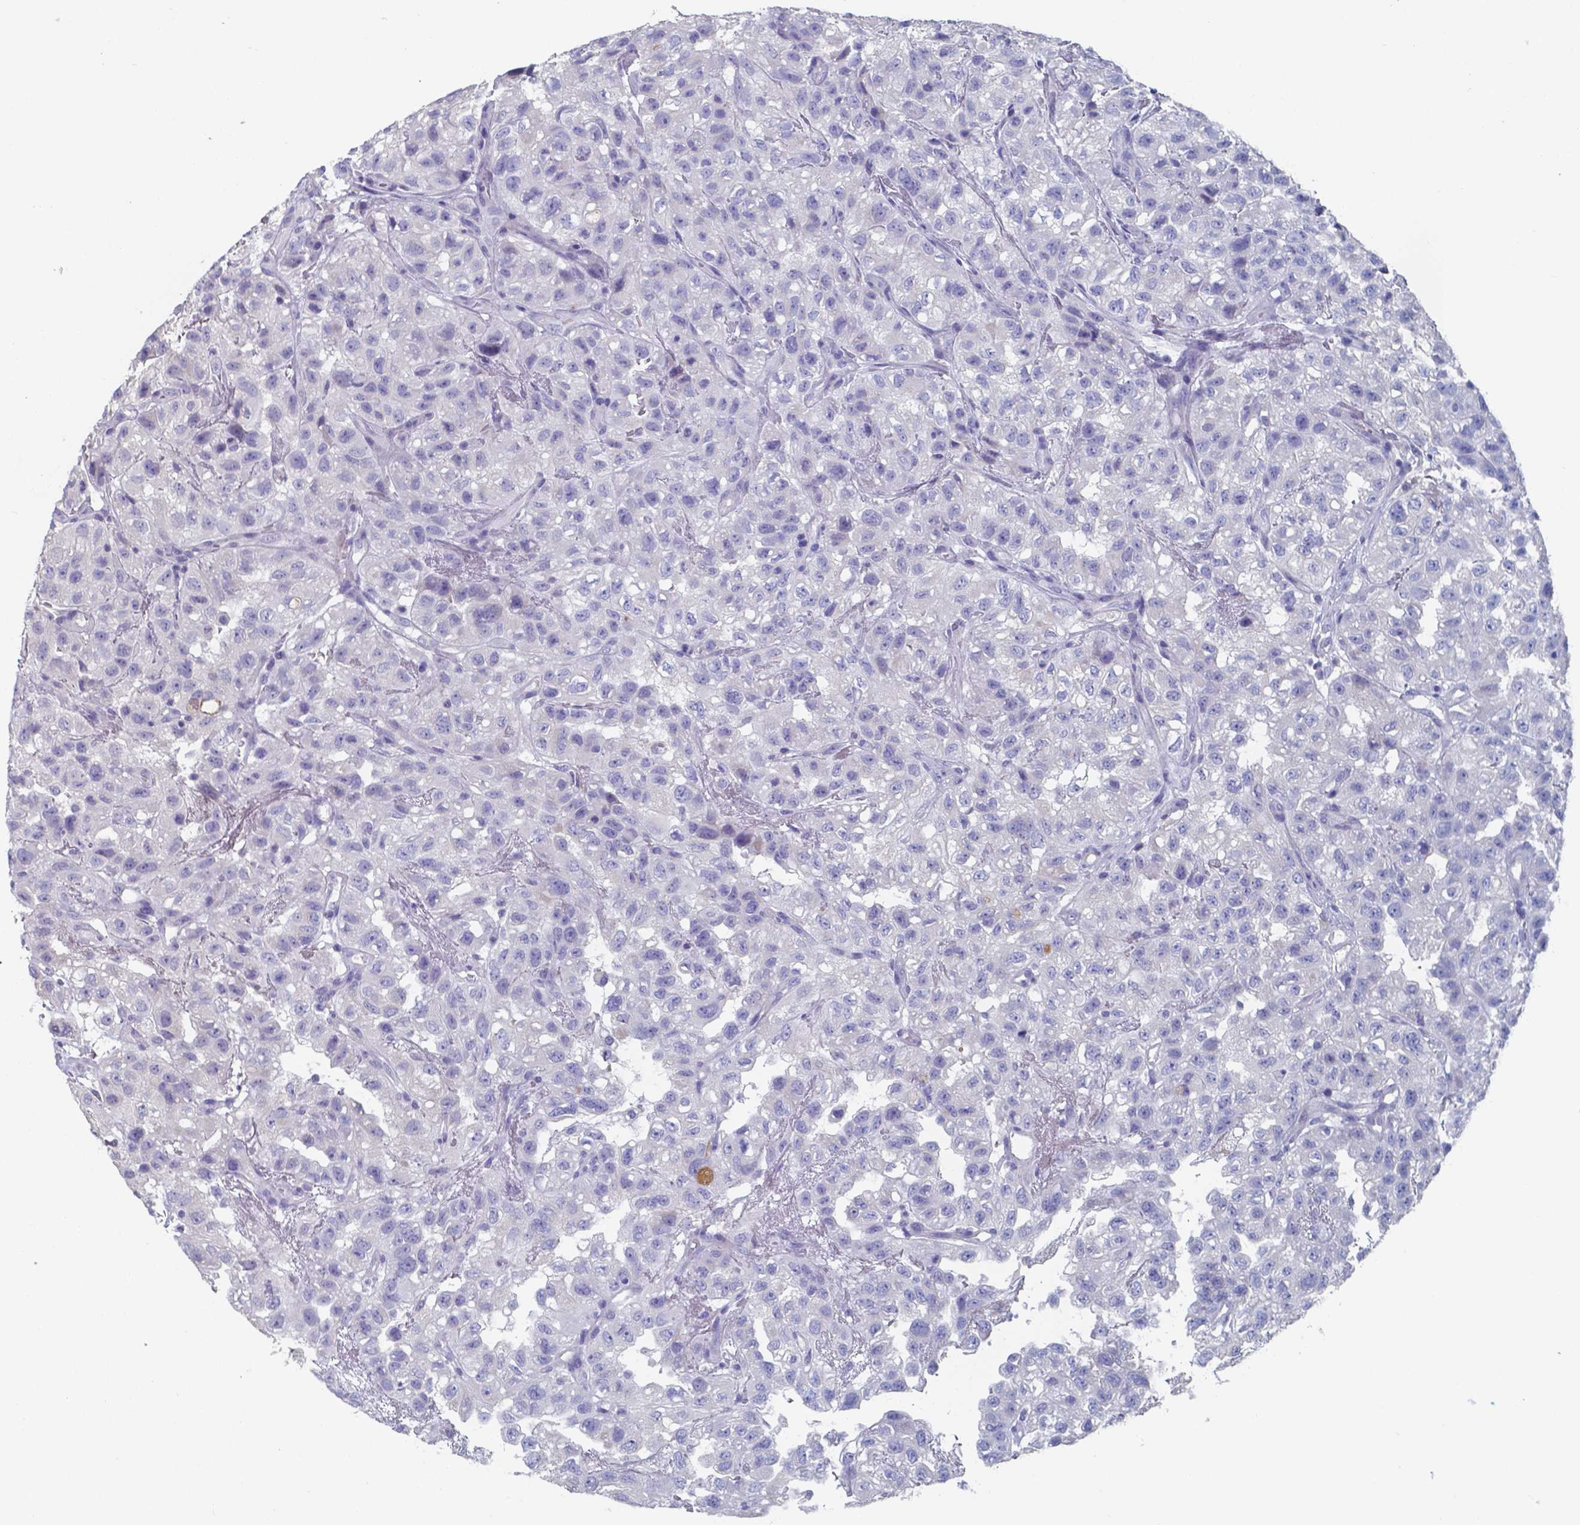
{"staining": {"intensity": "negative", "quantity": "none", "location": "none"}, "tissue": "renal cancer", "cell_type": "Tumor cells", "image_type": "cancer", "snomed": [{"axis": "morphology", "description": "Adenocarcinoma, NOS"}, {"axis": "topography", "description": "Kidney"}], "caption": "Human renal cancer (adenocarcinoma) stained for a protein using immunohistochemistry (IHC) exhibits no positivity in tumor cells.", "gene": "BTBD17", "patient": {"sex": "male", "age": 64}}